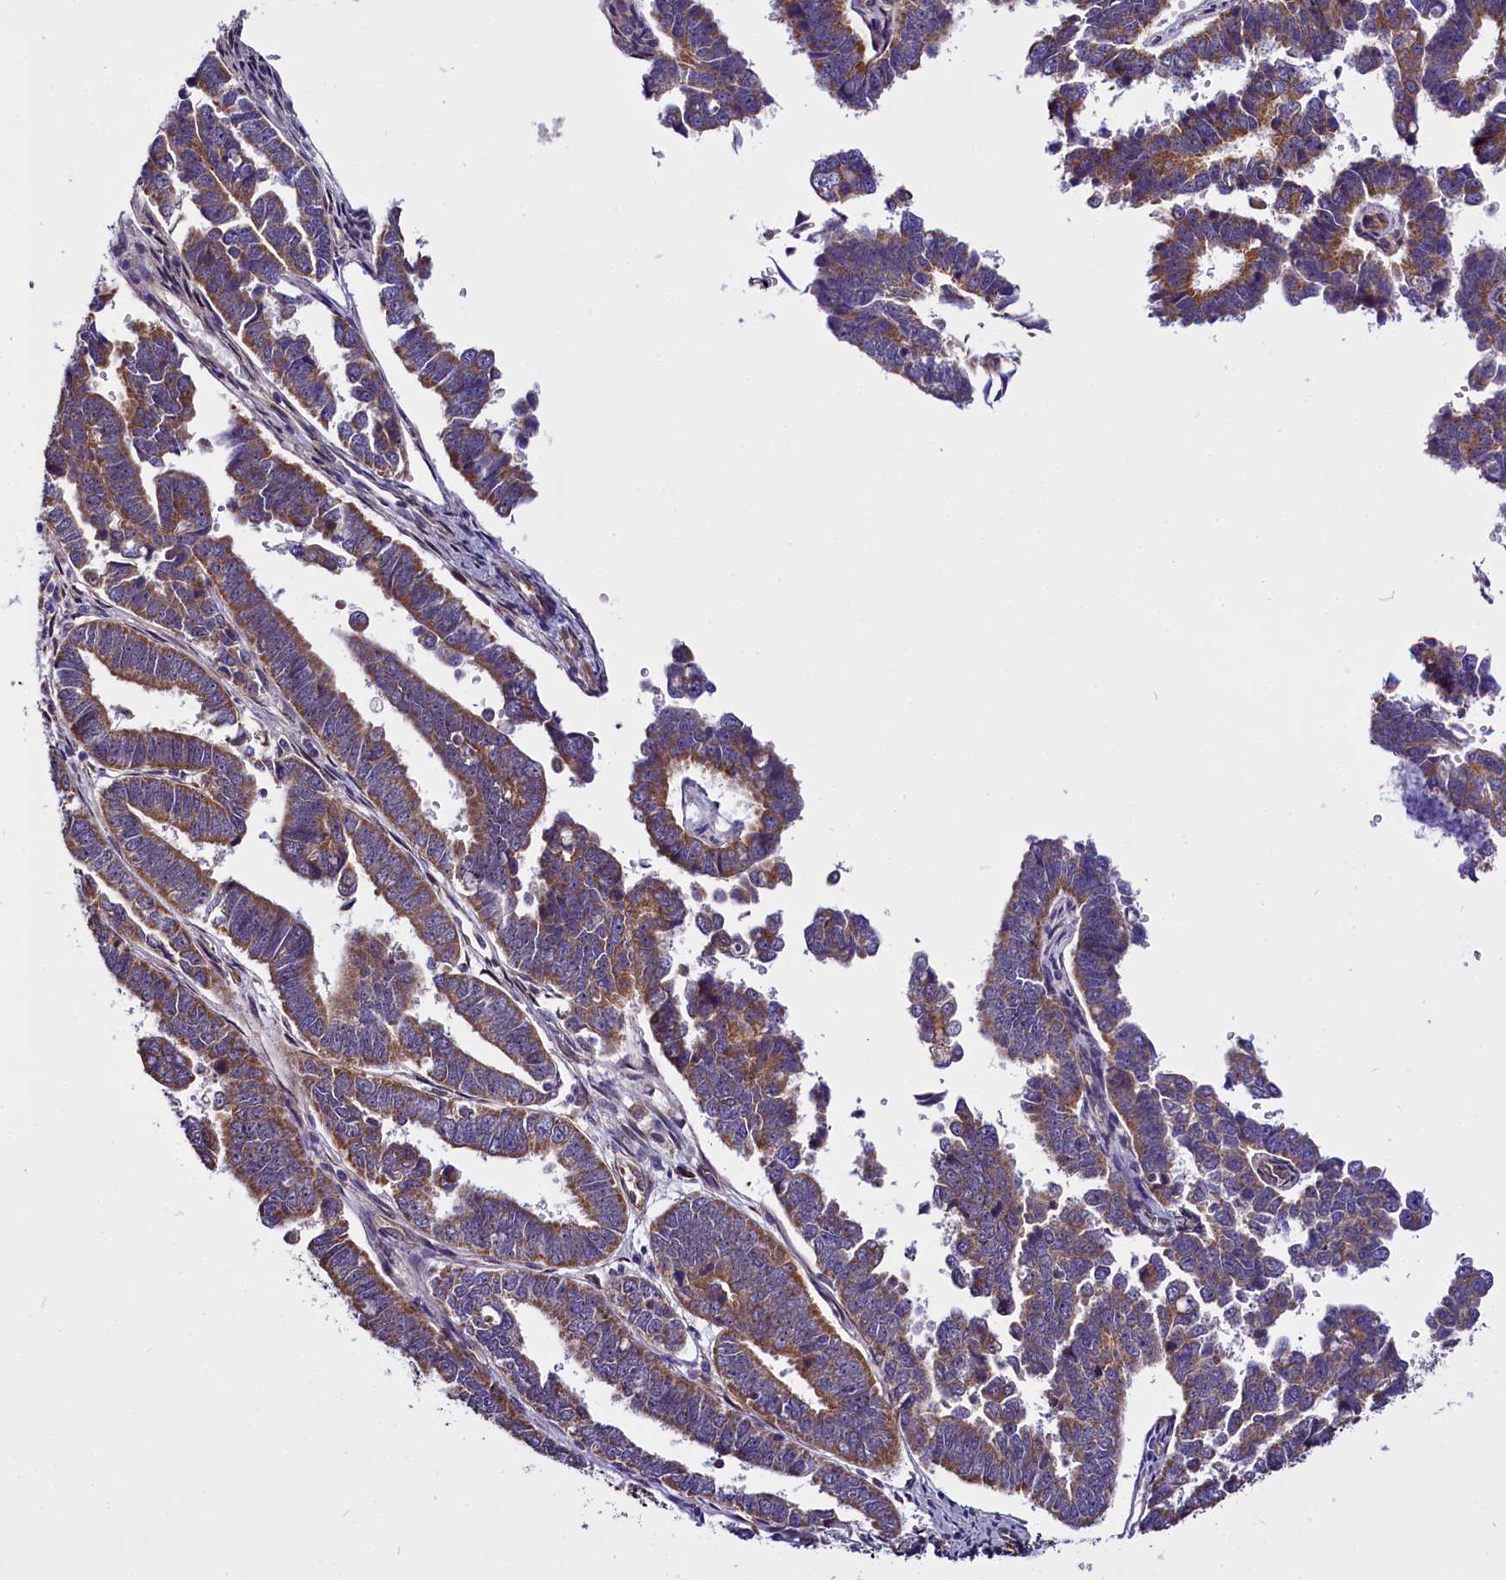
{"staining": {"intensity": "moderate", "quantity": ">75%", "location": "cytoplasmic/membranous"}, "tissue": "endometrial cancer", "cell_type": "Tumor cells", "image_type": "cancer", "snomed": [{"axis": "morphology", "description": "Adenocarcinoma, NOS"}, {"axis": "topography", "description": "Endometrium"}], "caption": "Tumor cells exhibit medium levels of moderate cytoplasmic/membranous staining in approximately >75% of cells in endometrial adenocarcinoma.", "gene": "UACA", "patient": {"sex": "female", "age": 75}}